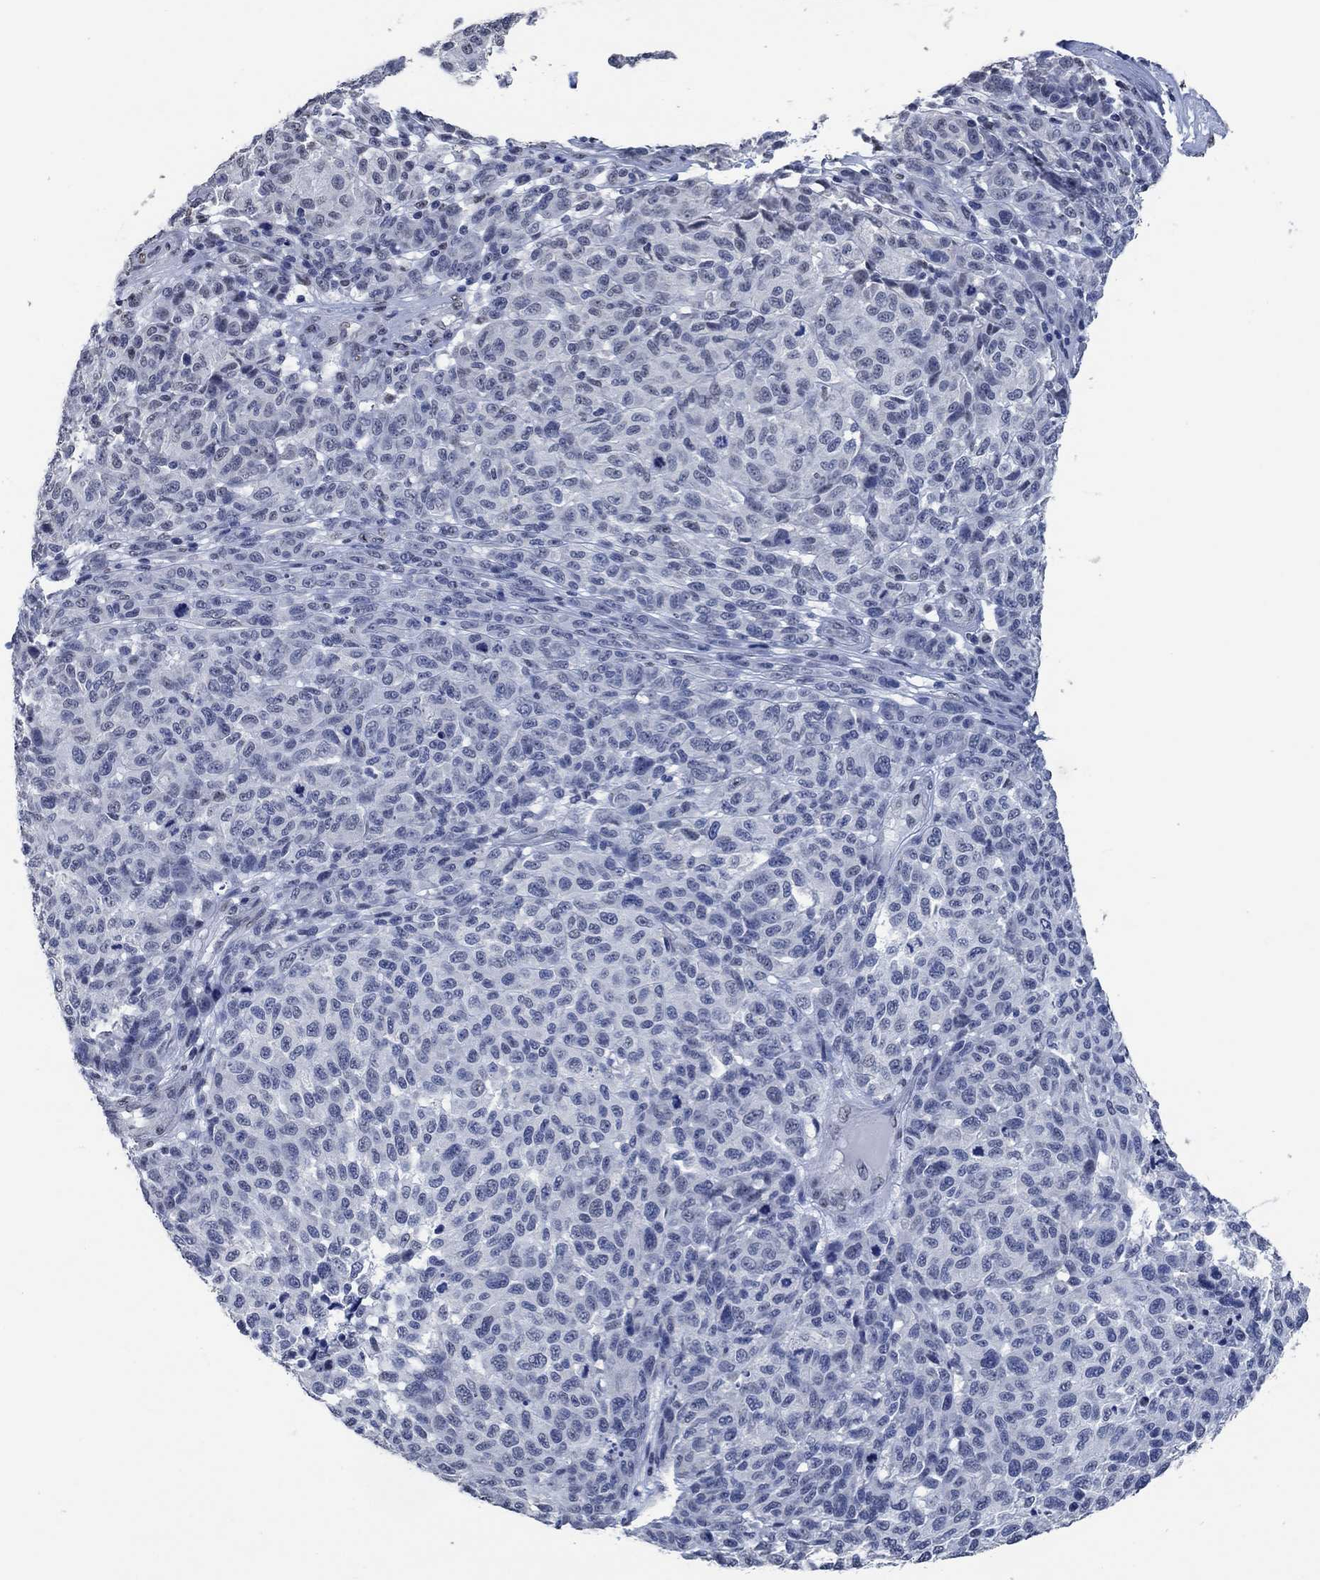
{"staining": {"intensity": "negative", "quantity": "none", "location": "none"}, "tissue": "melanoma", "cell_type": "Tumor cells", "image_type": "cancer", "snomed": [{"axis": "morphology", "description": "Malignant melanoma, NOS"}, {"axis": "topography", "description": "Skin"}], "caption": "A micrograph of melanoma stained for a protein shows no brown staining in tumor cells. (DAB immunohistochemistry, high magnification).", "gene": "OBSCN", "patient": {"sex": "male", "age": 59}}